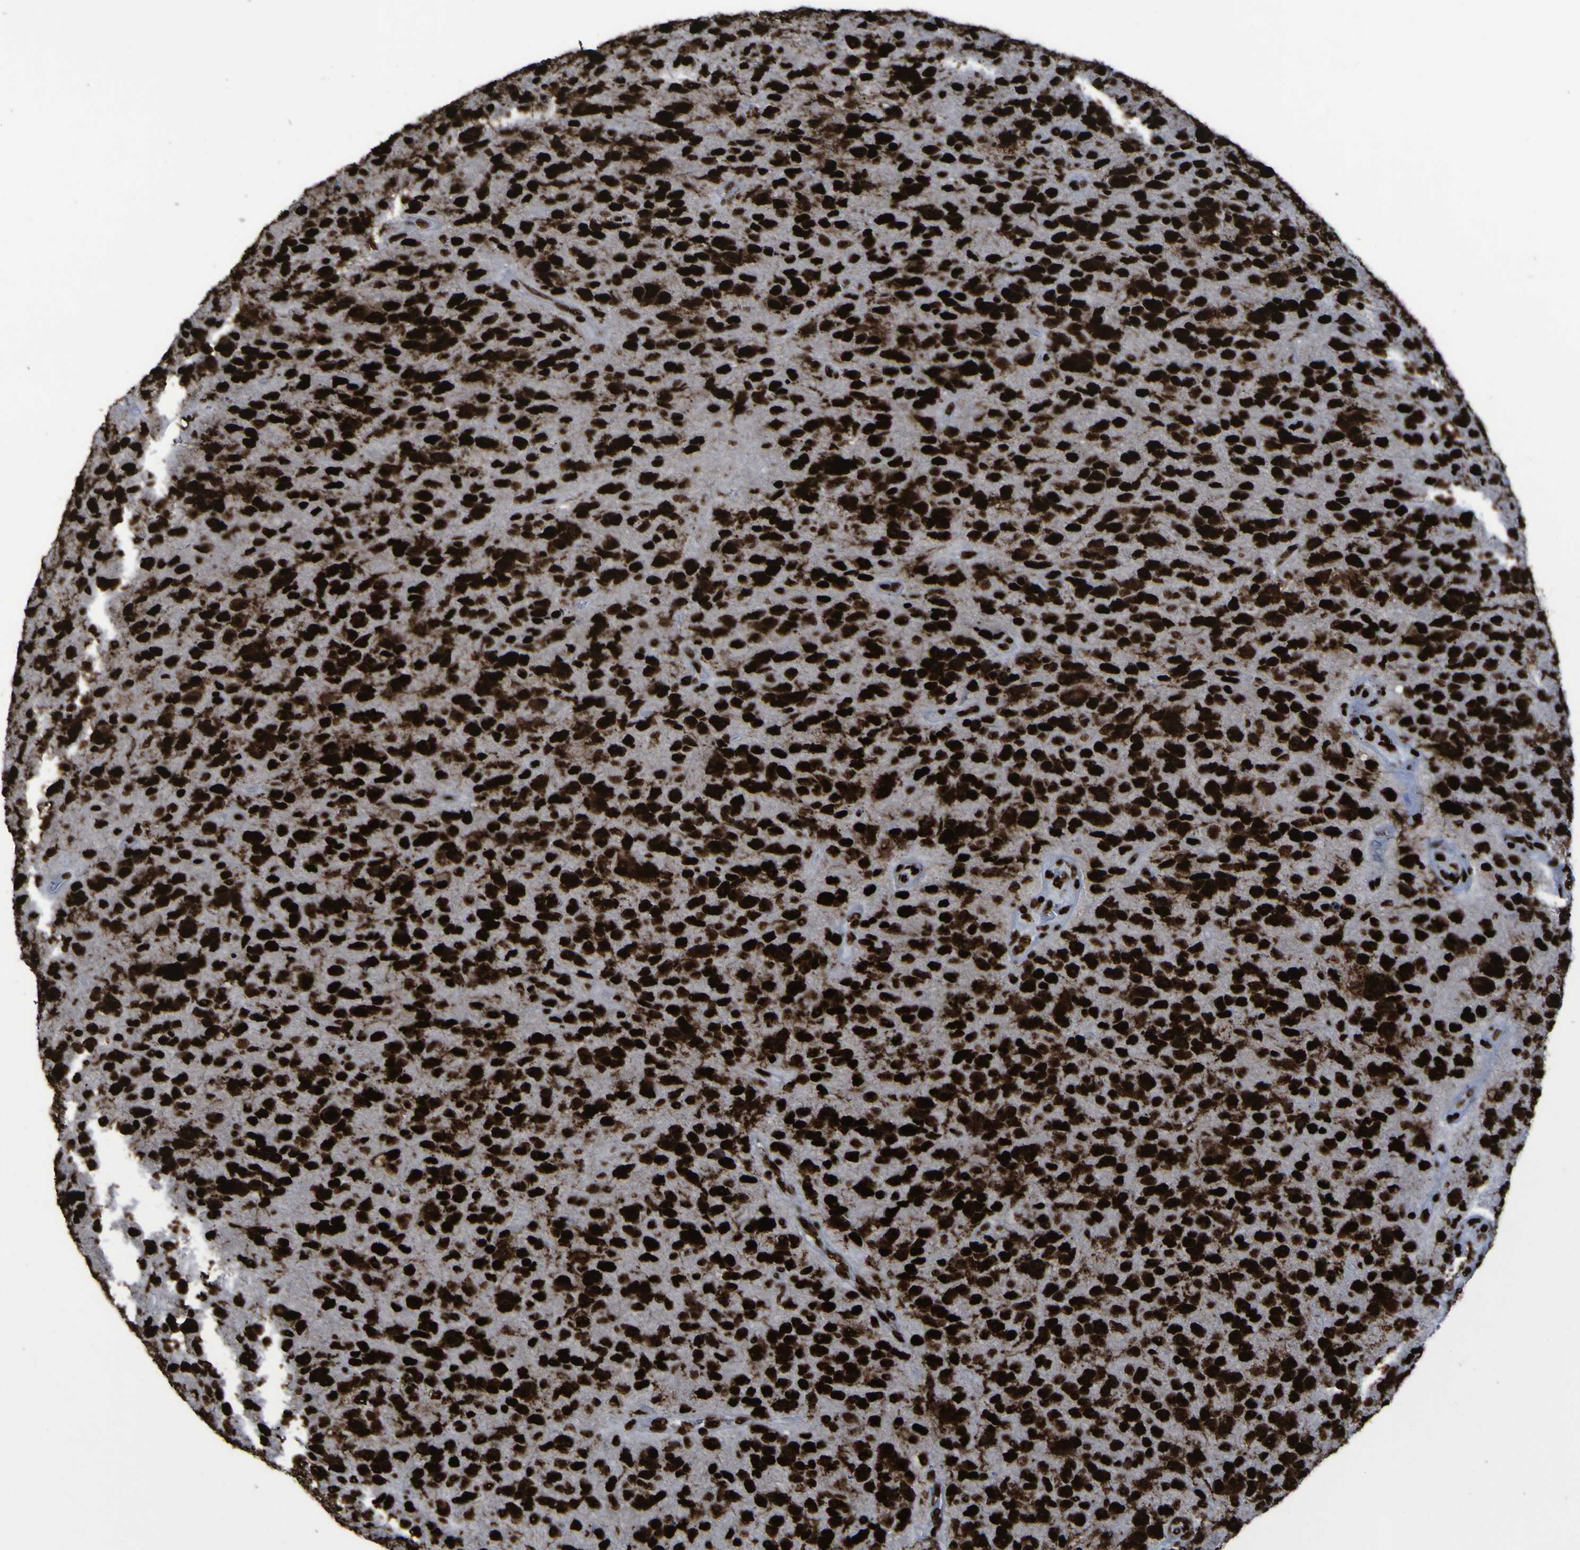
{"staining": {"intensity": "strong", "quantity": ">75%", "location": "nuclear"}, "tissue": "glioma", "cell_type": "Tumor cells", "image_type": "cancer", "snomed": [{"axis": "morphology", "description": "Glioma, malignant, High grade"}, {"axis": "topography", "description": "Brain"}], "caption": "Immunohistochemistry (IHC) (DAB) staining of malignant high-grade glioma displays strong nuclear protein staining in about >75% of tumor cells. (IHC, brightfield microscopy, high magnification).", "gene": "NPM1", "patient": {"sex": "female", "age": 58}}